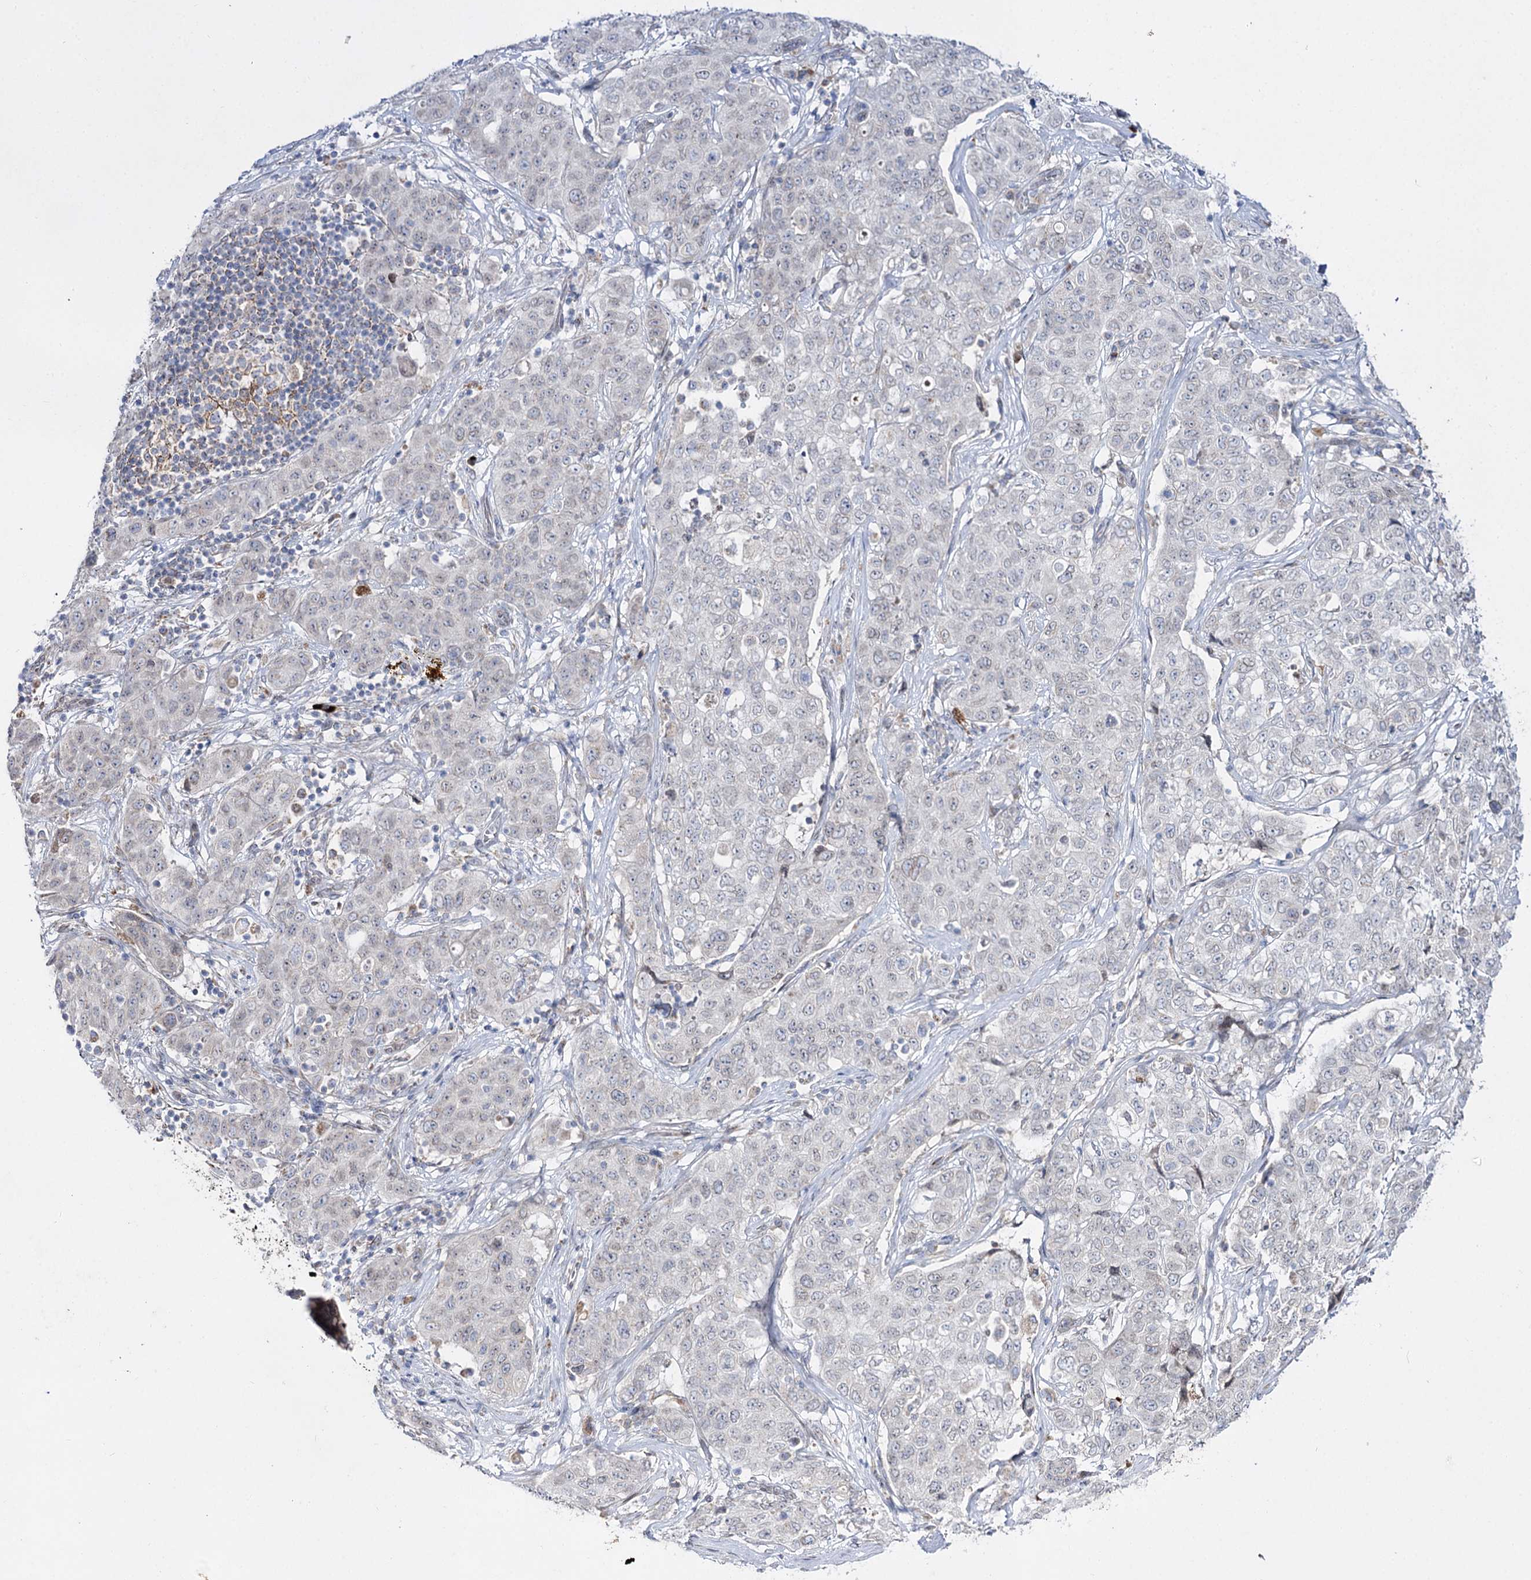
{"staining": {"intensity": "weak", "quantity": "<25%", "location": "cytoplasmic/membranous"}, "tissue": "stomach cancer", "cell_type": "Tumor cells", "image_type": "cancer", "snomed": [{"axis": "morphology", "description": "Normal tissue, NOS"}, {"axis": "morphology", "description": "Adenocarcinoma, NOS"}, {"axis": "topography", "description": "Lymph node"}, {"axis": "topography", "description": "Stomach"}], "caption": "Immunohistochemical staining of human adenocarcinoma (stomach) demonstrates no significant staining in tumor cells. Brightfield microscopy of IHC stained with DAB (brown) and hematoxylin (blue), captured at high magnification.", "gene": "C11orf80", "patient": {"sex": "male", "age": 48}}